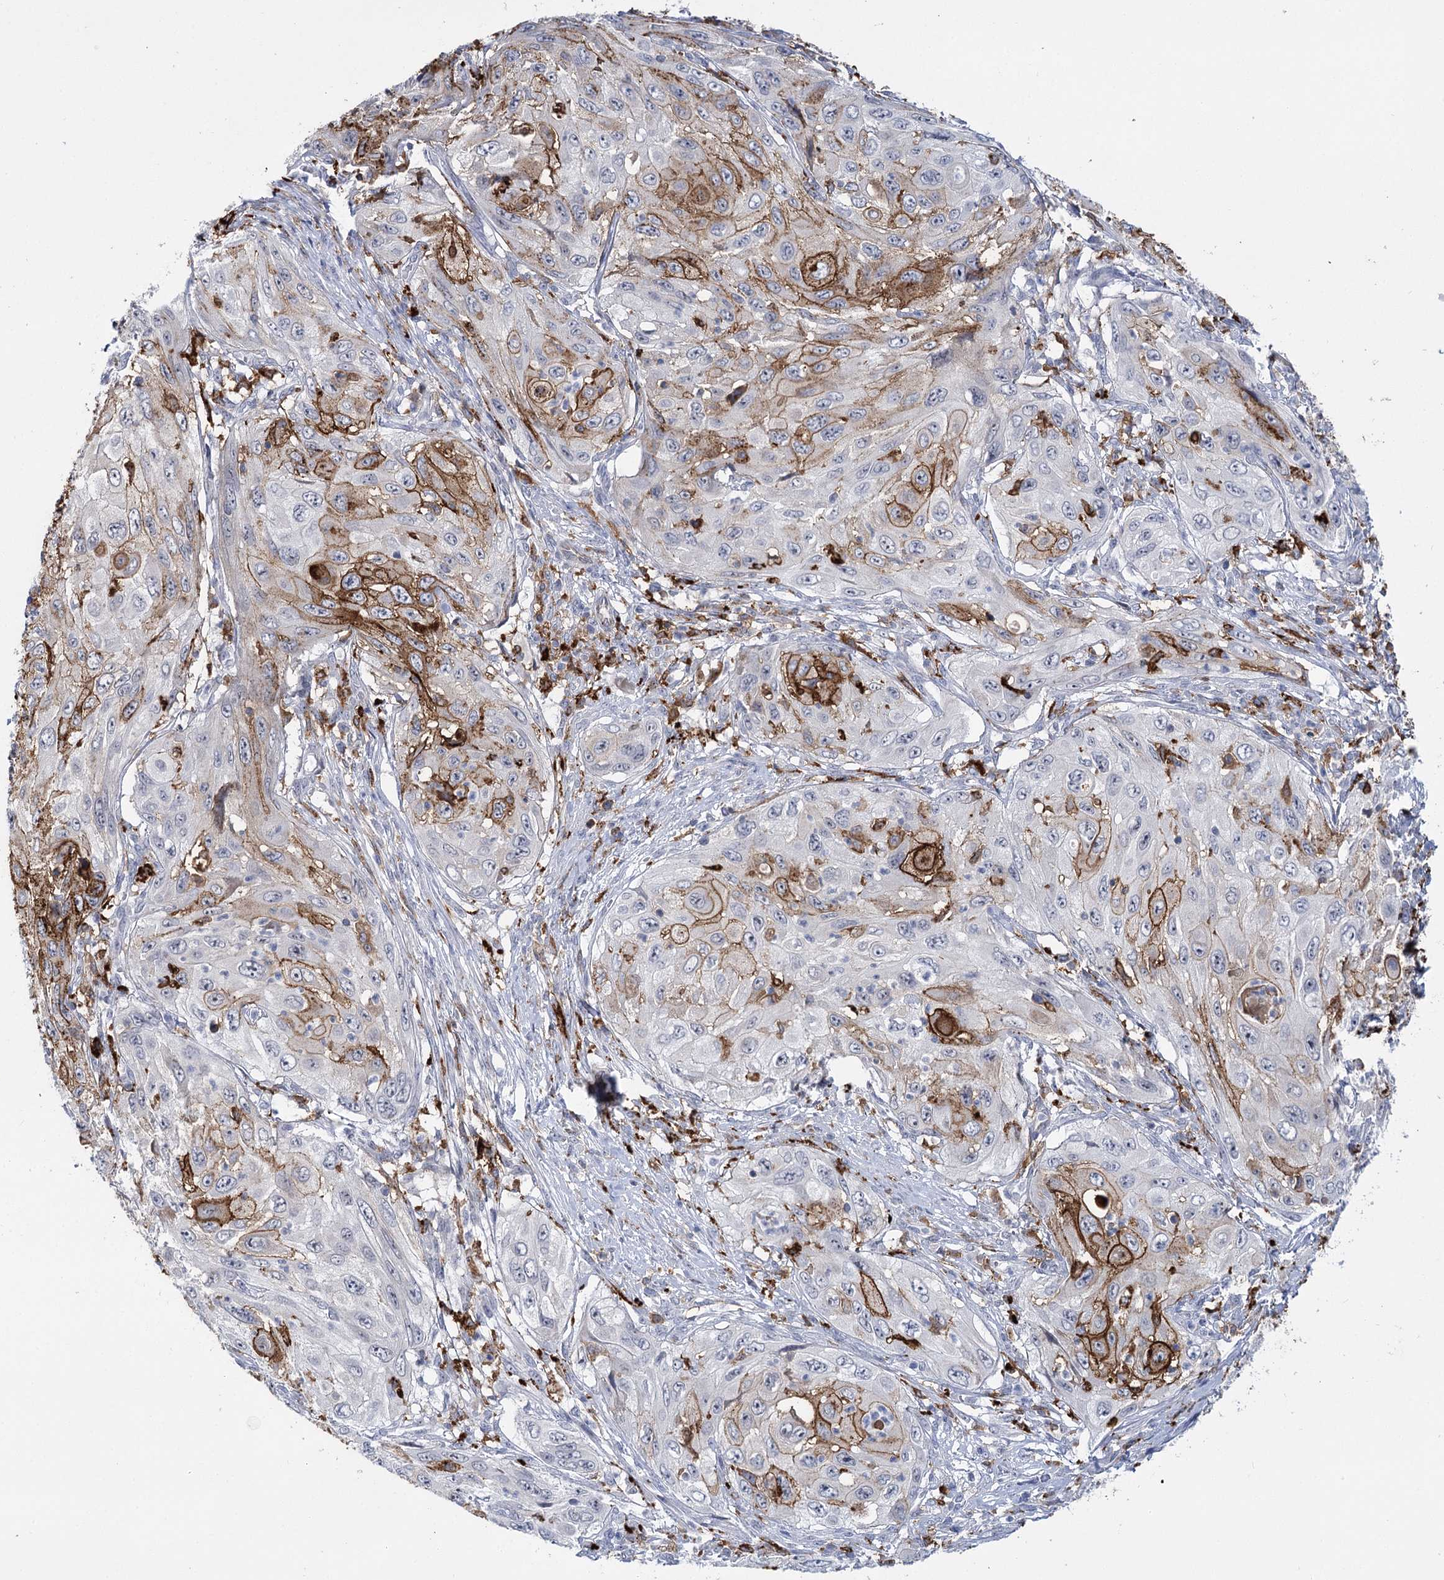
{"staining": {"intensity": "strong", "quantity": "<25%", "location": "cytoplasmic/membranous"}, "tissue": "cervical cancer", "cell_type": "Tumor cells", "image_type": "cancer", "snomed": [{"axis": "morphology", "description": "Squamous cell carcinoma, NOS"}, {"axis": "topography", "description": "Cervix"}], "caption": "Immunohistochemical staining of human cervical cancer exhibits medium levels of strong cytoplasmic/membranous protein positivity in about <25% of tumor cells.", "gene": "PIWIL4", "patient": {"sex": "female", "age": 42}}